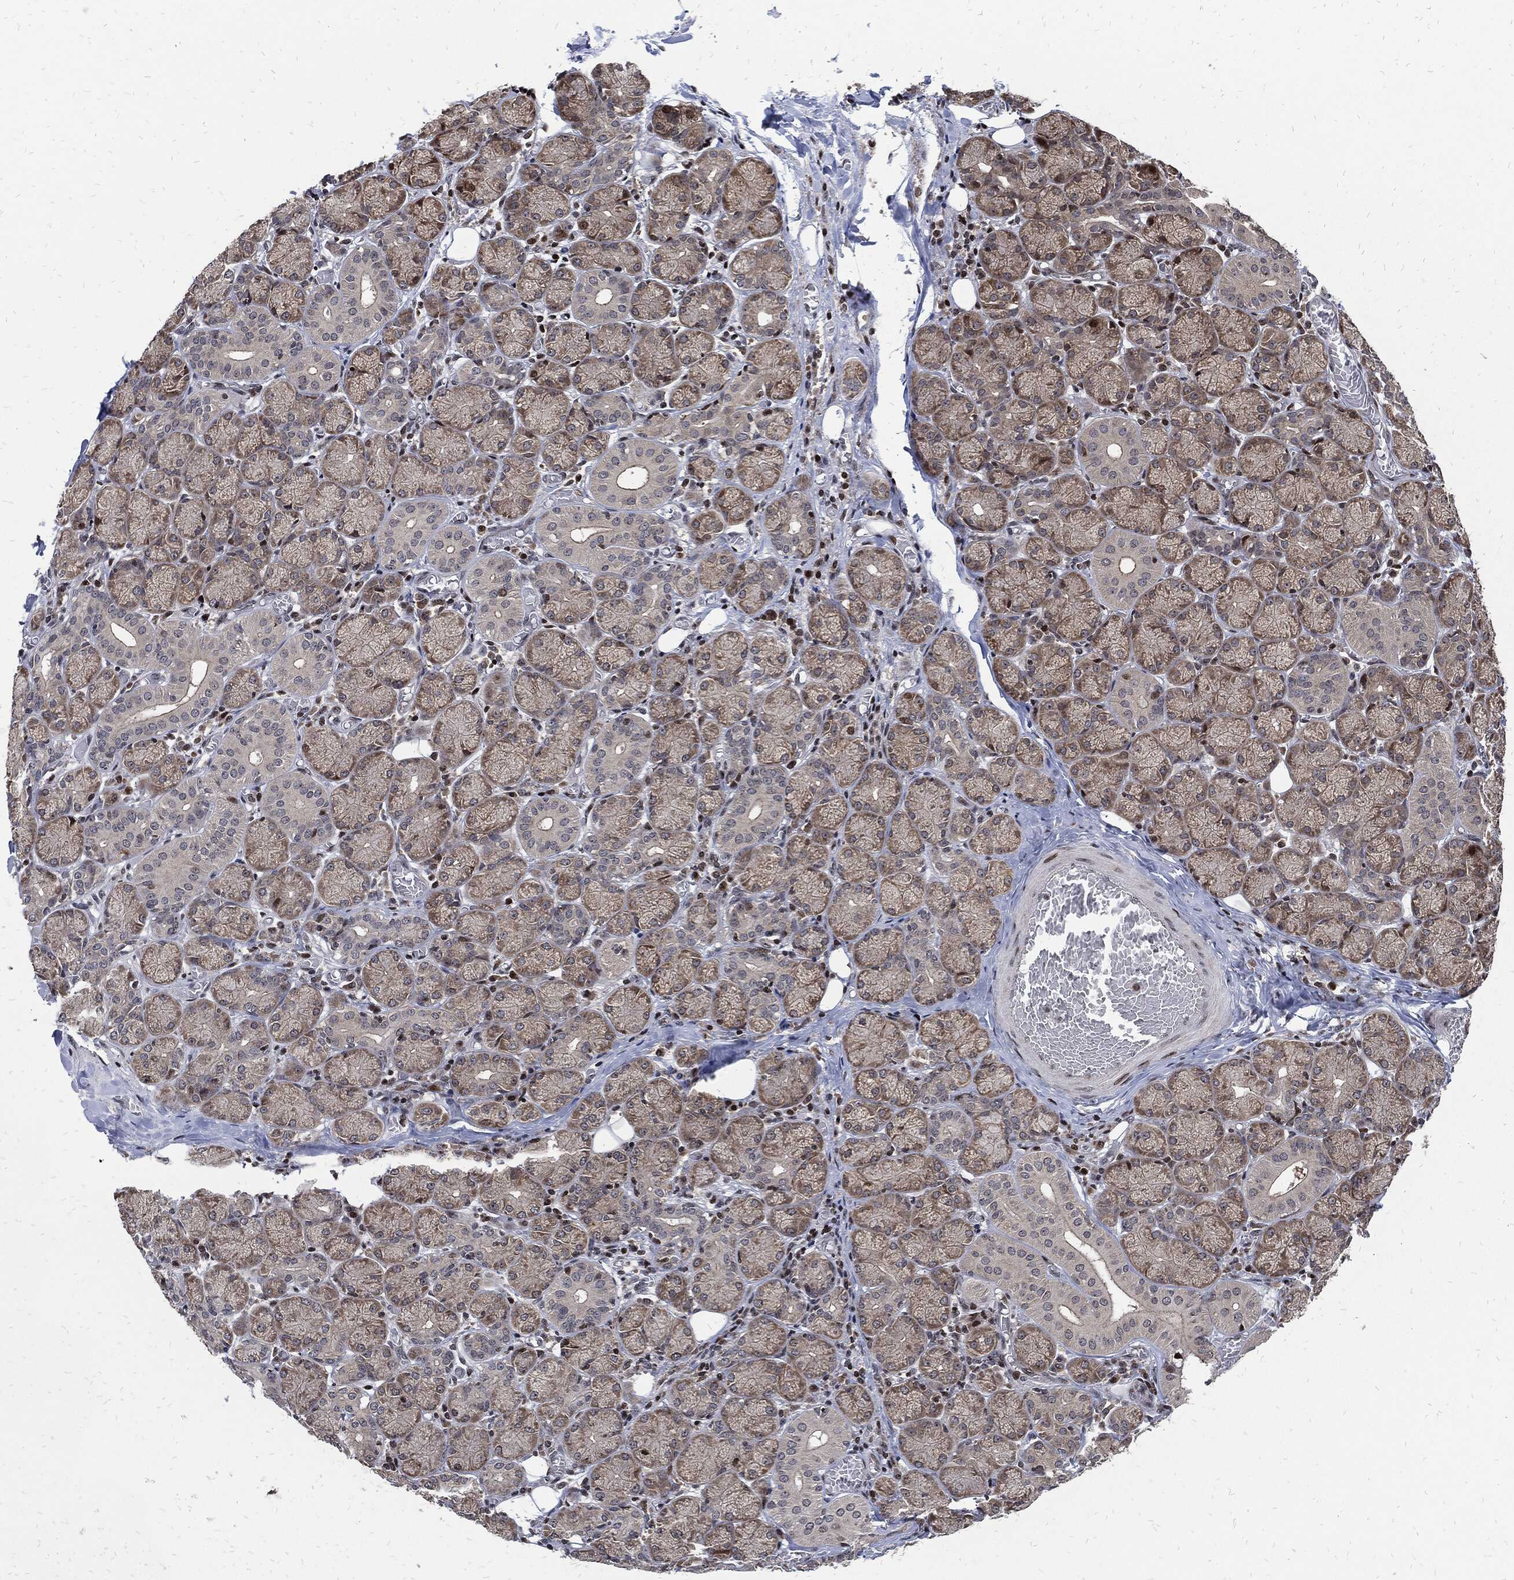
{"staining": {"intensity": "strong", "quantity": "<25%", "location": "cytoplasmic/membranous"}, "tissue": "salivary gland", "cell_type": "Glandular cells", "image_type": "normal", "snomed": [{"axis": "morphology", "description": "Normal tissue, NOS"}, {"axis": "topography", "description": "Salivary gland"}, {"axis": "topography", "description": "Peripheral nerve tissue"}], "caption": "Protein analysis of benign salivary gland exhibits strong cytoplasmic/membranous staining in approximately <25% of glandular cells. (DAB (3,3'-diaminobenzidine) IHC, brown staining for protein, blue staining for nuclei).", "gene": "ZNF775", "patient": {"sex": "female", "age": 24}}